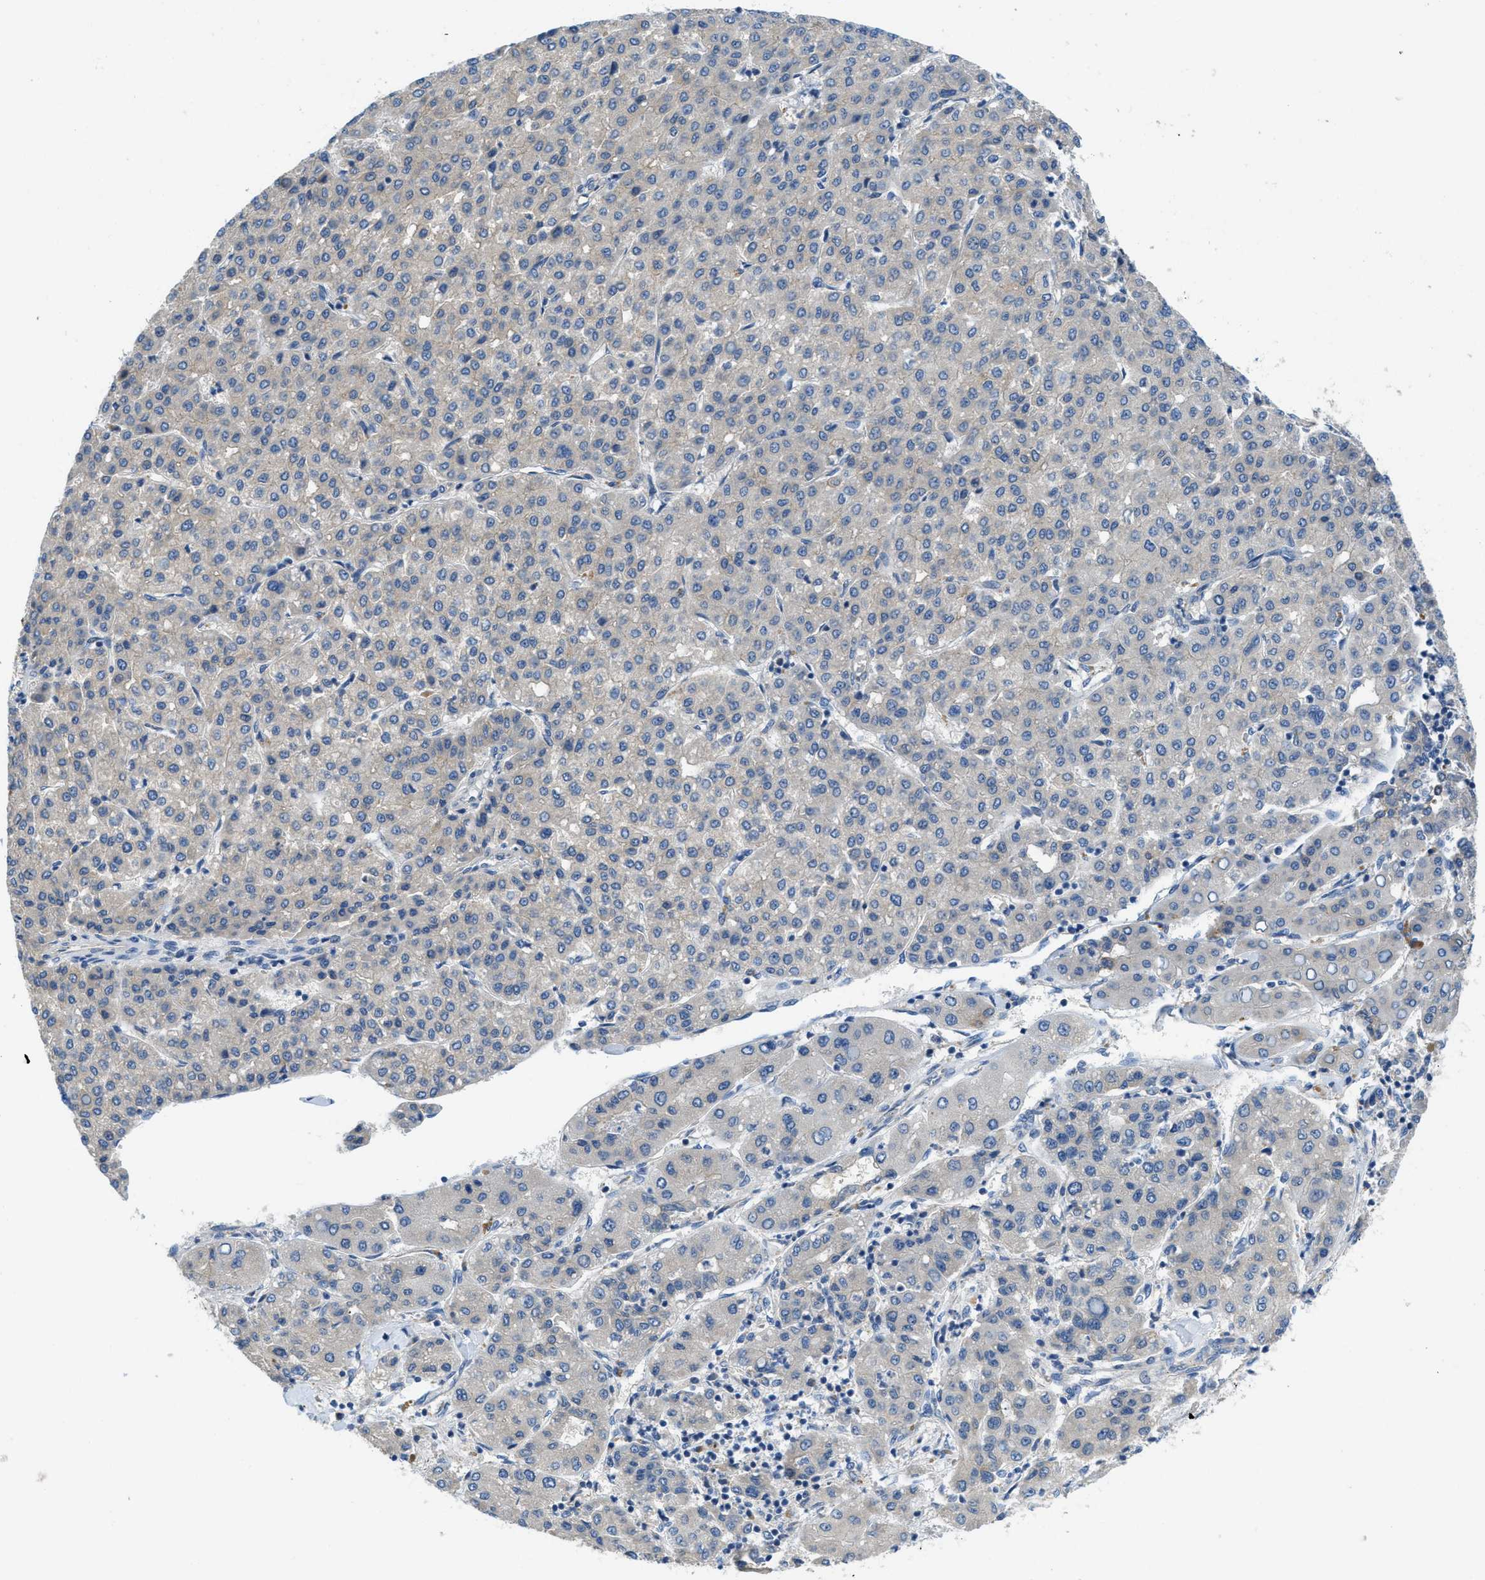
{"staining": {"intensity": "negative", "quantity": "none", "location": "none"}, "tissue": "liver cancer", "cell_type": "Tumor cells", "image_type": "cancer", "snomed": [{"axis": "morphology", "description": "Carcinoma, Hepatocellular, NOS"}, {"axis": "topography", "description": "Liver"}], "caption": "Tumor cells are negative for brown protein staining in liver cancer (hepatocellular carcinoma).", "gene": "RIPK2", "patient": {"sex": "male", "age": 65}}